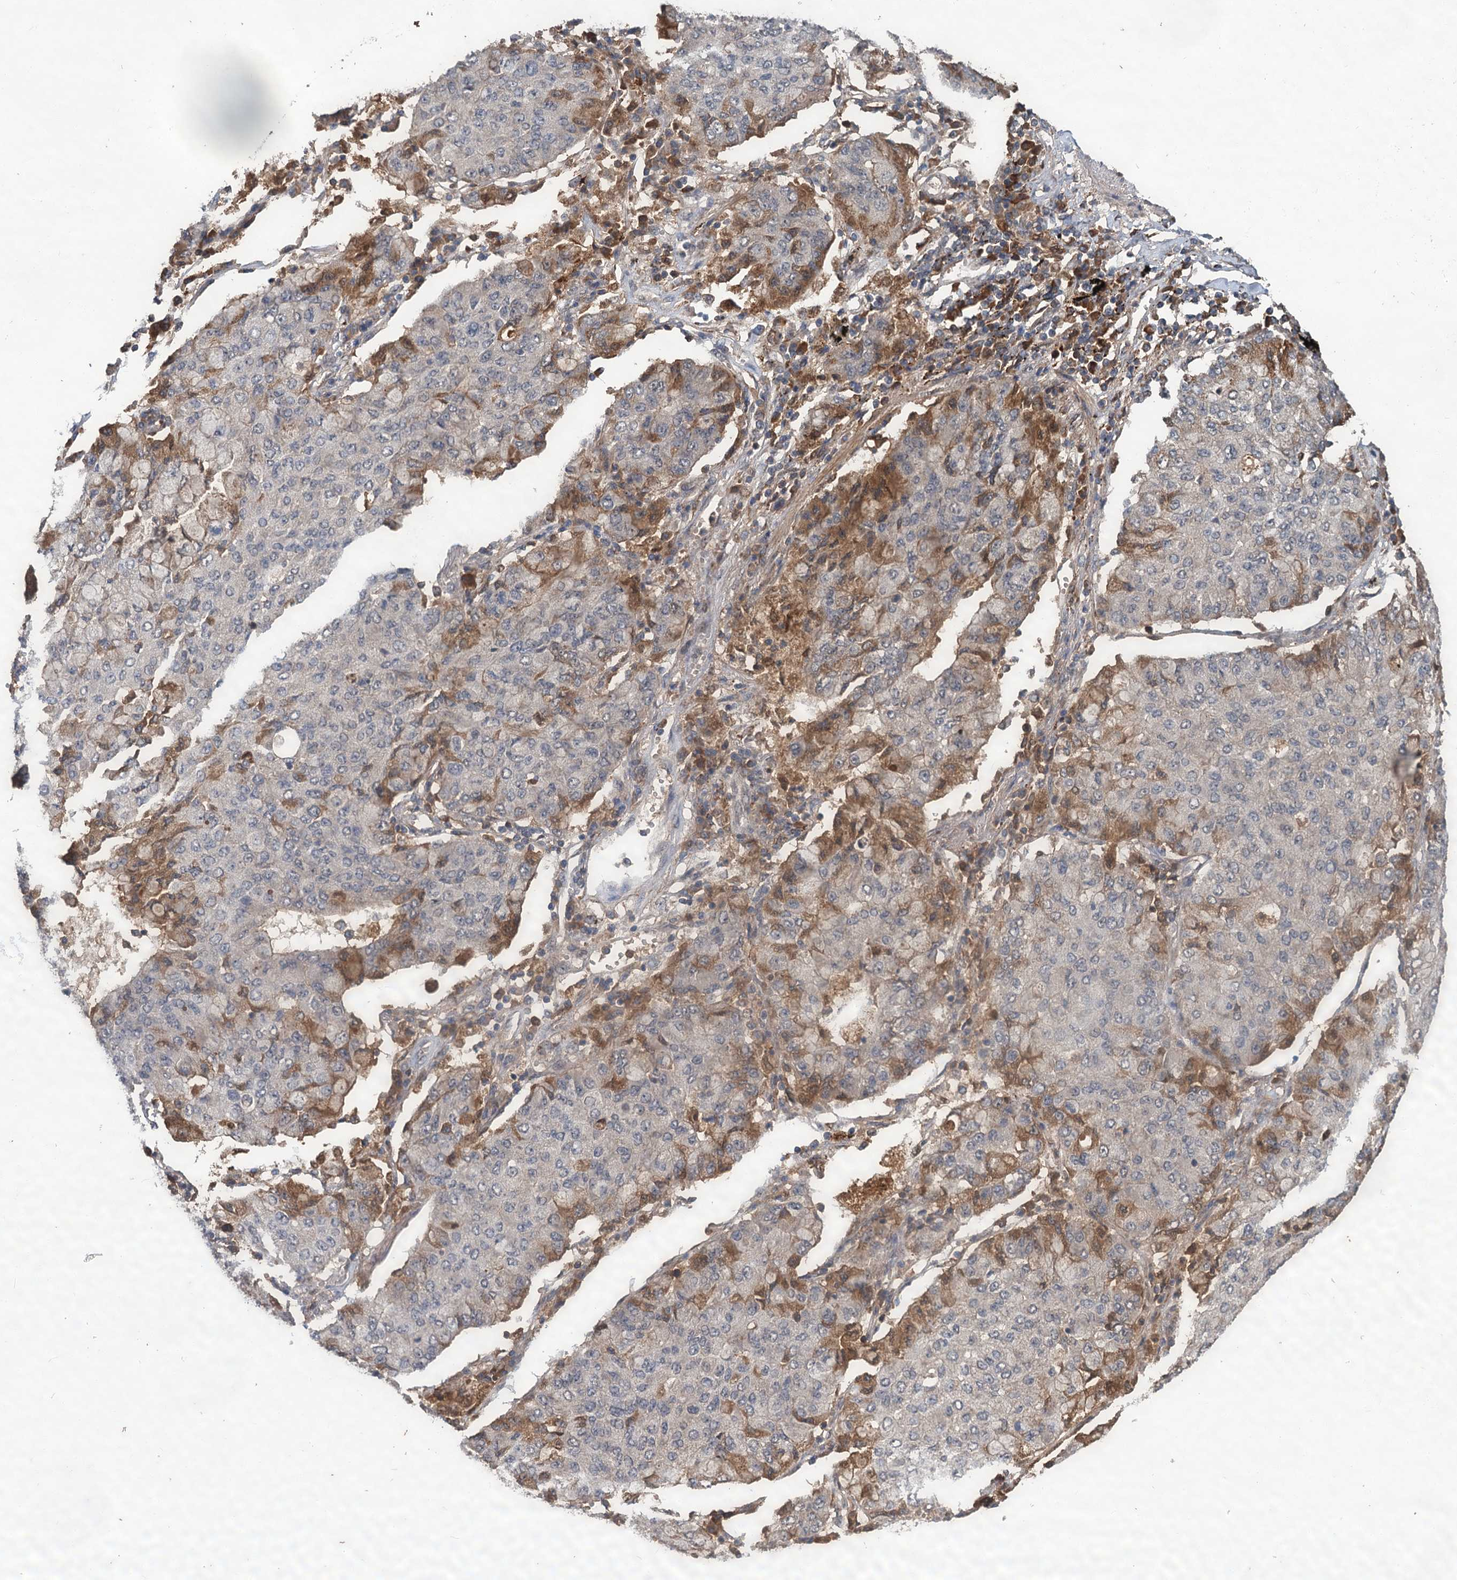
{"staining": {"intensity": "moderate", "quantity": "<25%", "location": "cytoplasmic/membranous"}, "tissue": "lung cancer", "cell_type": "Tumor cells", "image_type": "cancer", "snomed": [{"axis": "morphology", "description": "Squamous cell carcinoma, NOS"}, {"axis": "topography", "description": "Lung"}], "caption": "Immunohistochemistry (IHC) (DAB) staining of lung squamous cell carcinoma shows moderate cytoplasmic/membranous protein staining in about <25% of tumor cells.", "gene": "MBD6", "patient": {"sex": "male", "age": 74}}